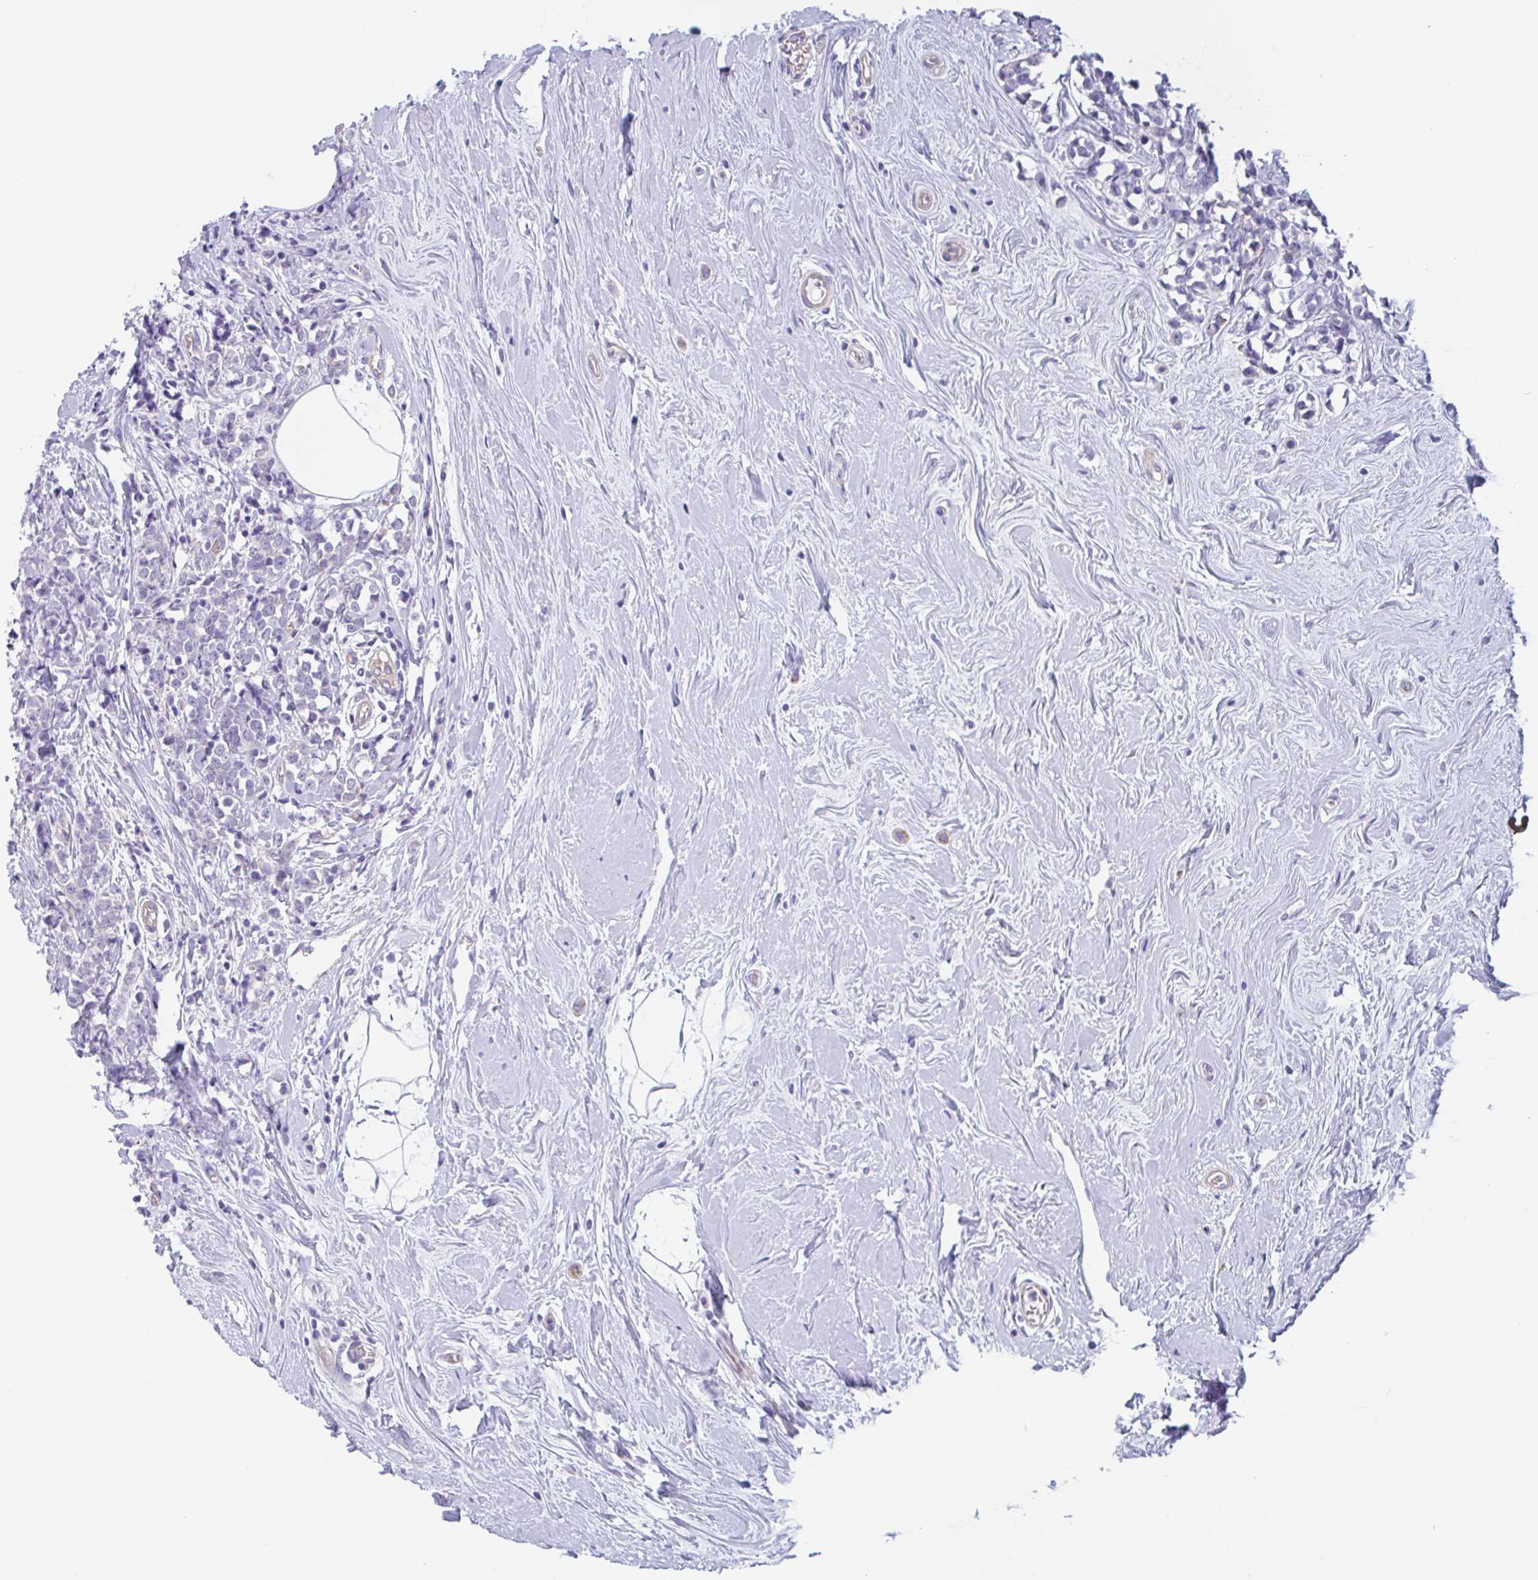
{"staining": {"intensity": "negative", "quantity": "none", "location": "none"}, "tissue": "breast cancer", "cell_type": "Tumor cells", "image_type": "cancer", "snomed": [{"axis": "morphology", "description": "Lobular carcinoma"}, {"axis": "topography", "description": "Breast"}], "caption": "Lobular carcinoma (breast) stained for a protein using immunohistochemistry displays no expression tumor cells.", "gene": "LENG9", "patient": {"sex": "female", "age": 58}}